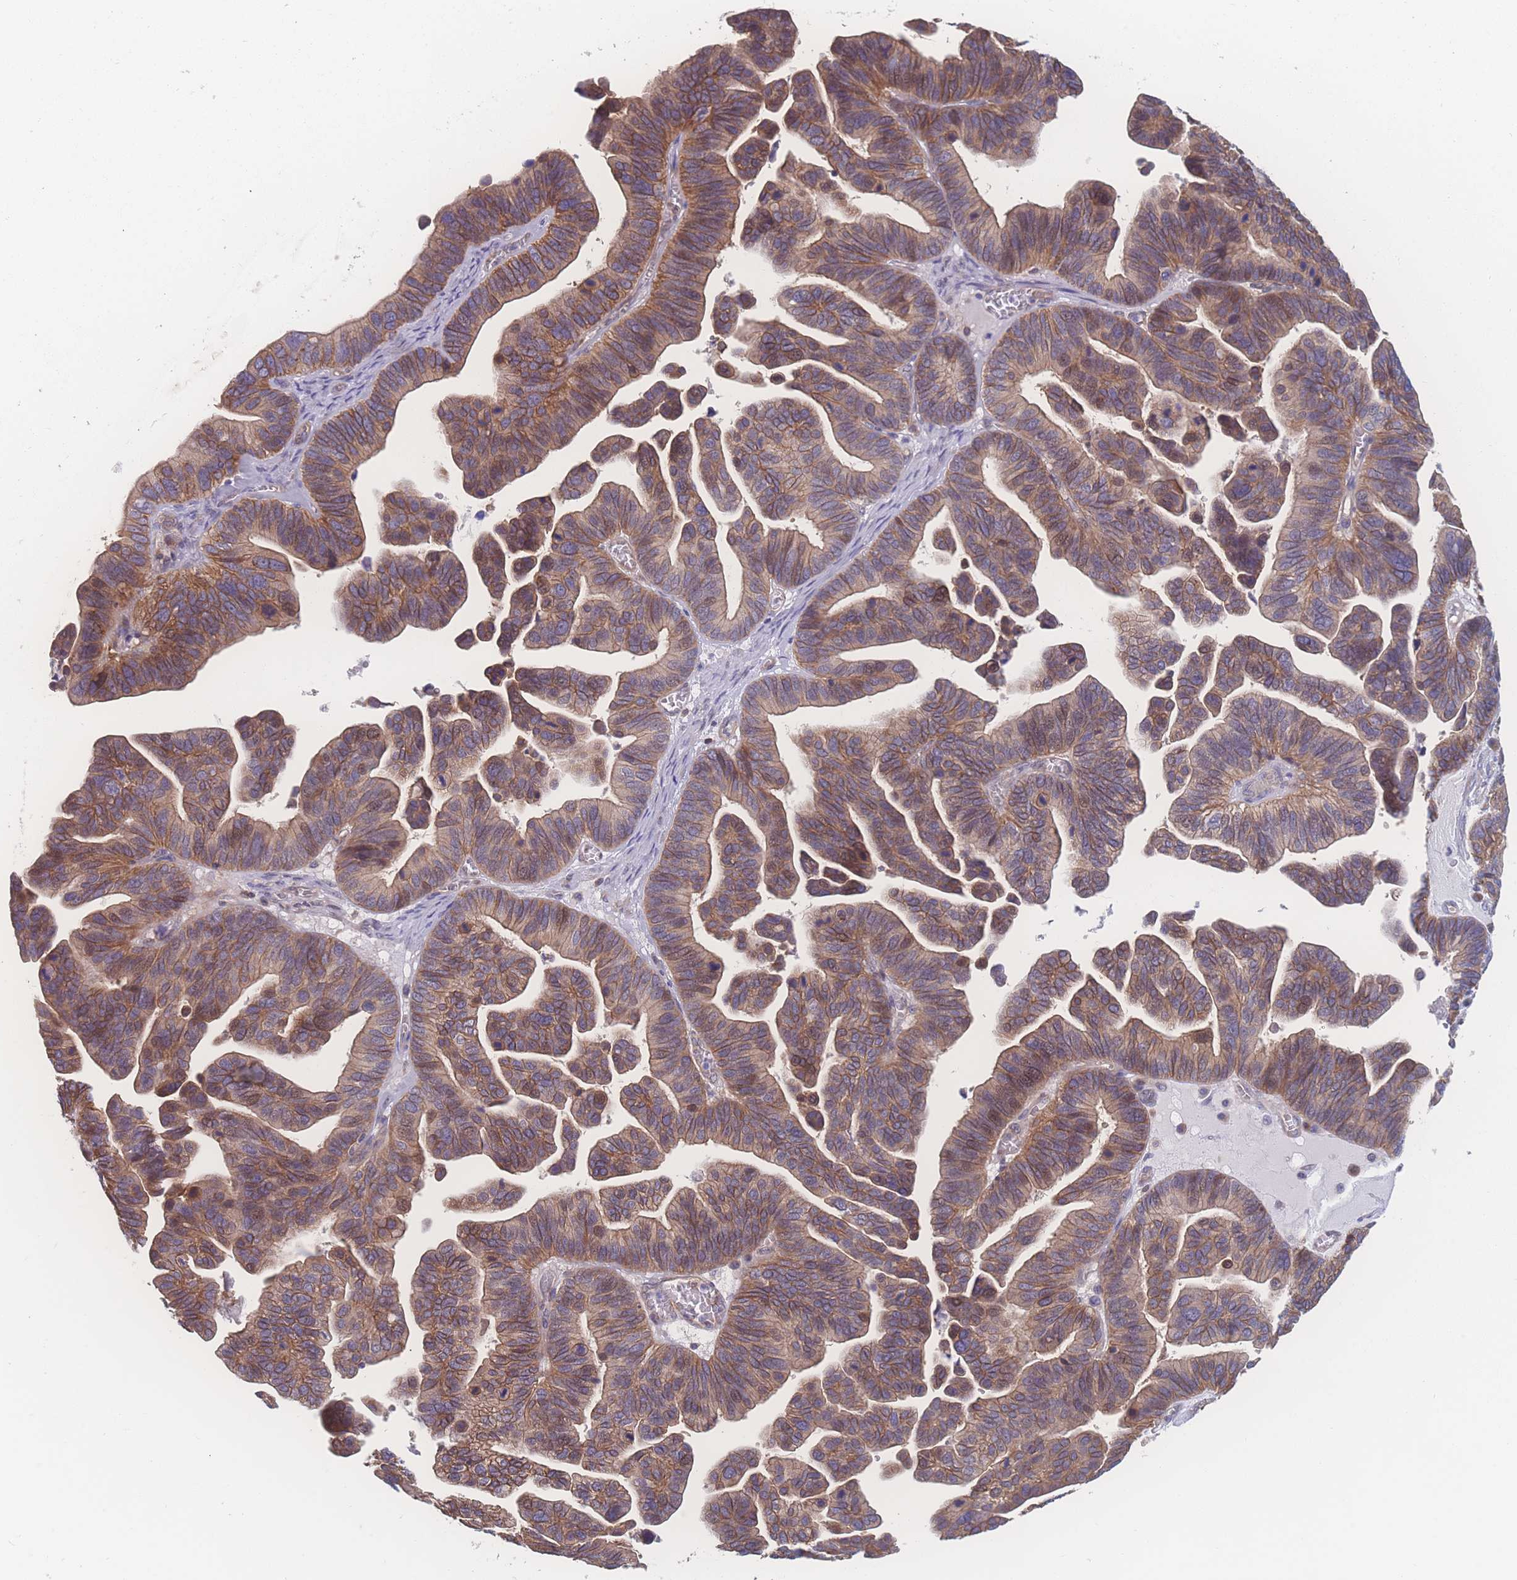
{"staining": {"intensity": "moderate", "quantity": ">75%", "location": "cytoplasmic/membranous"}, "tissue": "ovarian cancer", "cell_type": "Tumor cells", "image_type": "cancer", "snomed": [{"axis": "morphology", "description": "Cystadenocarcinoma, serous, NOS"}, {"axis": "topography", "description": "Ovary"}], "caption": "IHC photomicrograph of serous cystadenocarcinoma (ovarian) stained for a protein (brown), which shows medium levels of moderate cytoplasmic/membranous expression in about >75% of tumor cells.", "gene": "CFAP97", "patient": {"sex": "female", "age": 56}}